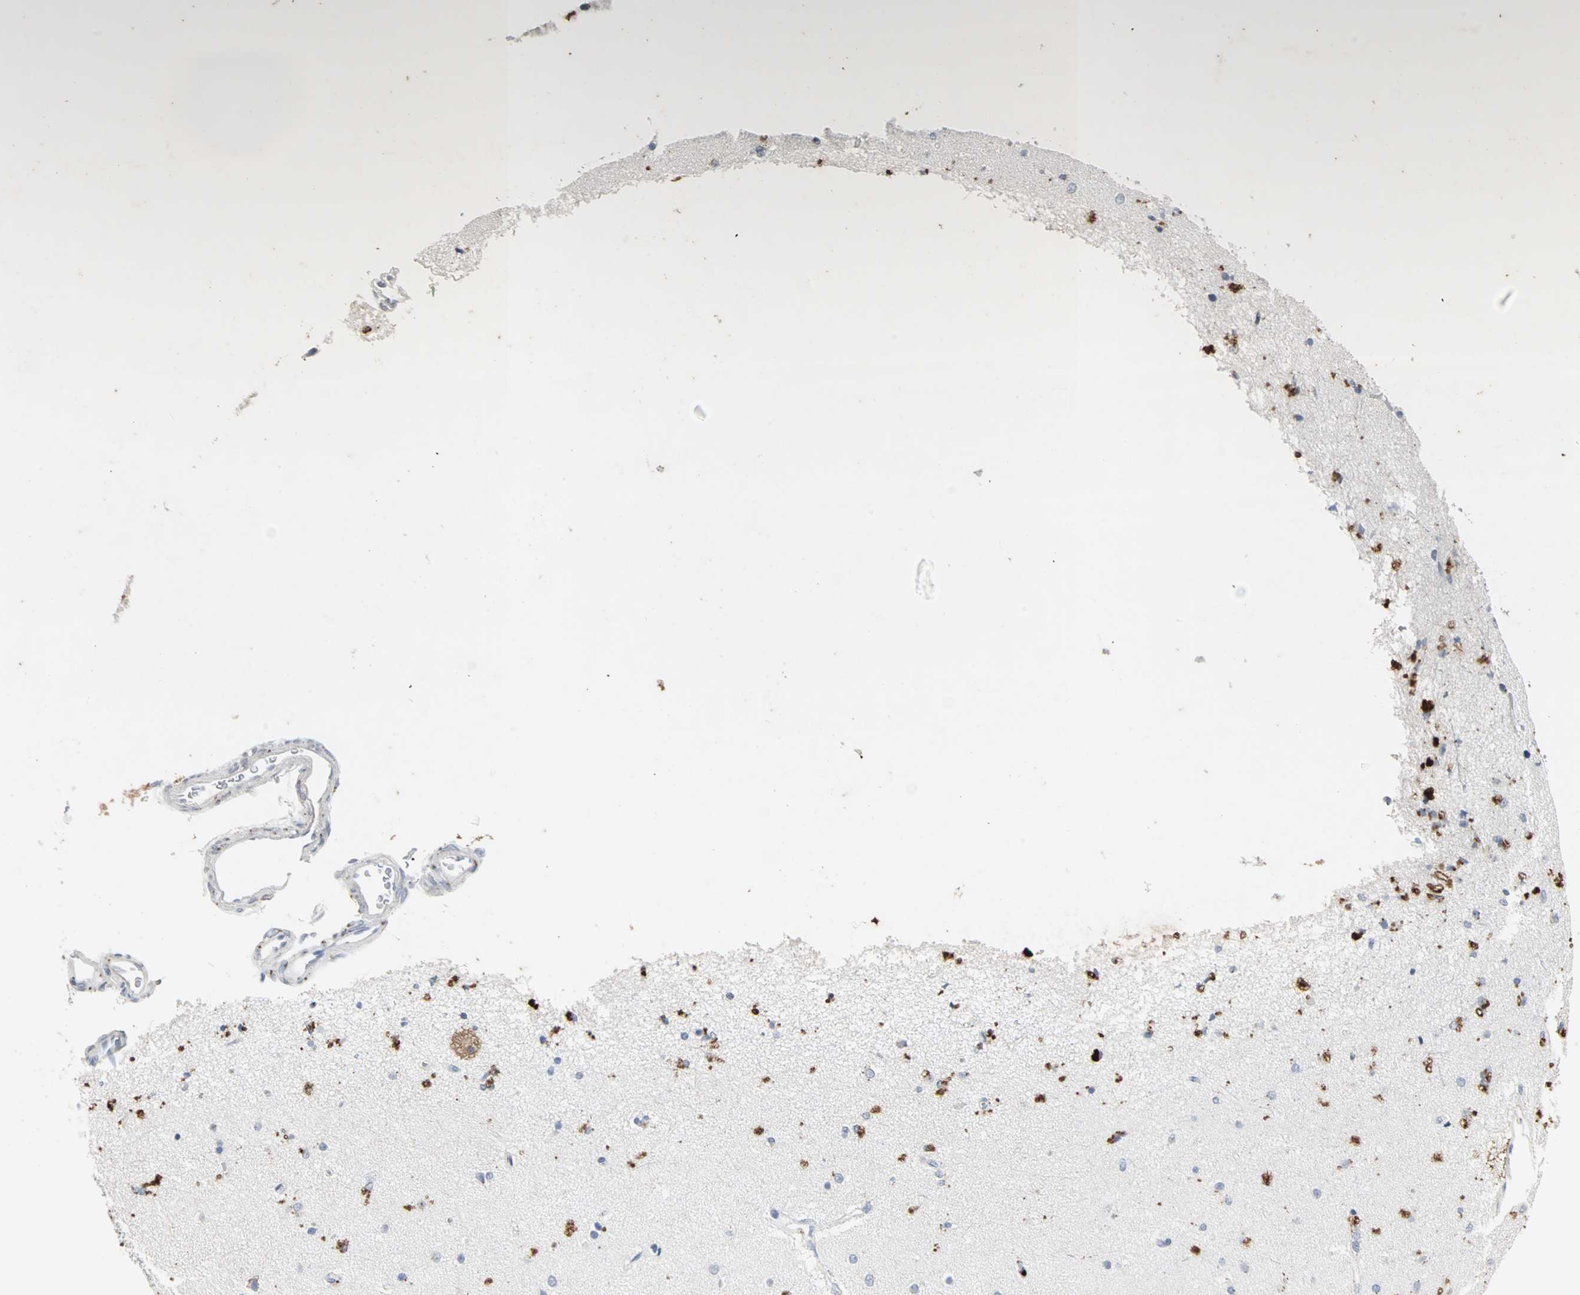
{"staining": {"intensity": "negative", "quantity": "none", "location": "none"}, "tissue": "cerebral cortex", "cell_type": "Endothelial cells", "image_type": "normal", "snomed": [{"axis": "morphology", "description": "Normal tissue, NOS"}, {"axis": "topography", "description": "Cerebral cortex"}], "caption": "Cerebral cortex stained for a protein using immunohistochemistry (IHC) shows no expression endothelial cells.", "gene": "CEACAM6", "patient": {"sex": "female", "age": 54}}